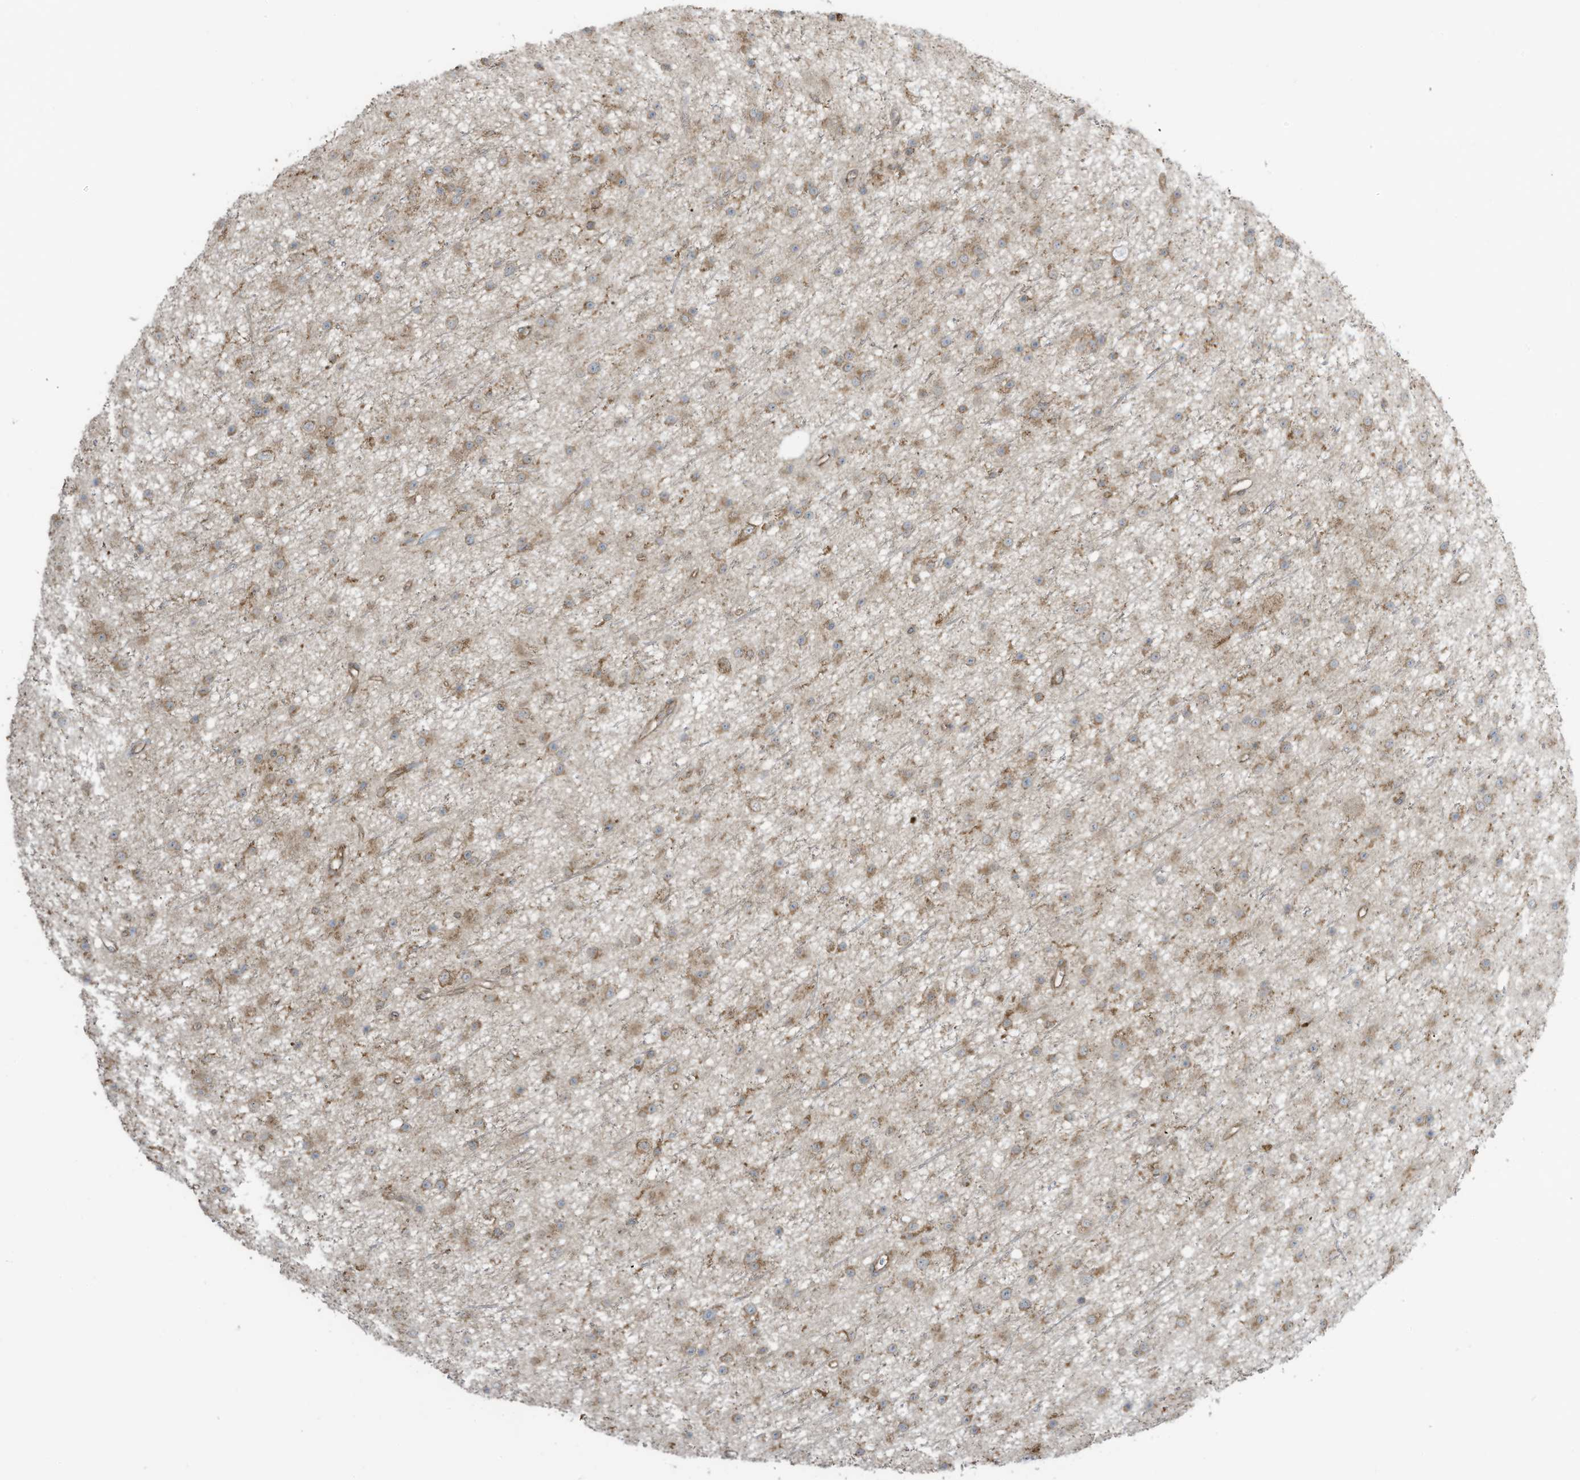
{"staining": {"intensity": "moderate", "quantity": ">75%", "location": "cytoplasmic/membranous"}, "tissue": "glioma", "cell_type": "Tumor cells", "image_type": "cancer", "snomed": [{"axis": "morphology", "description": "Glioma, malignant, Low grade"}, {"axis": "topography", "description": "Cerebral cortex"}], "caption": "Immunohistochemistry (DAB (3,3'-diaminobenzidine)) staining of glioma exhibits moderate cytoplasmic/membranous protein expression in about >75% of tumor cells.", "gene": "CGAS", "patient": {"sex": "female", "age": 39}}